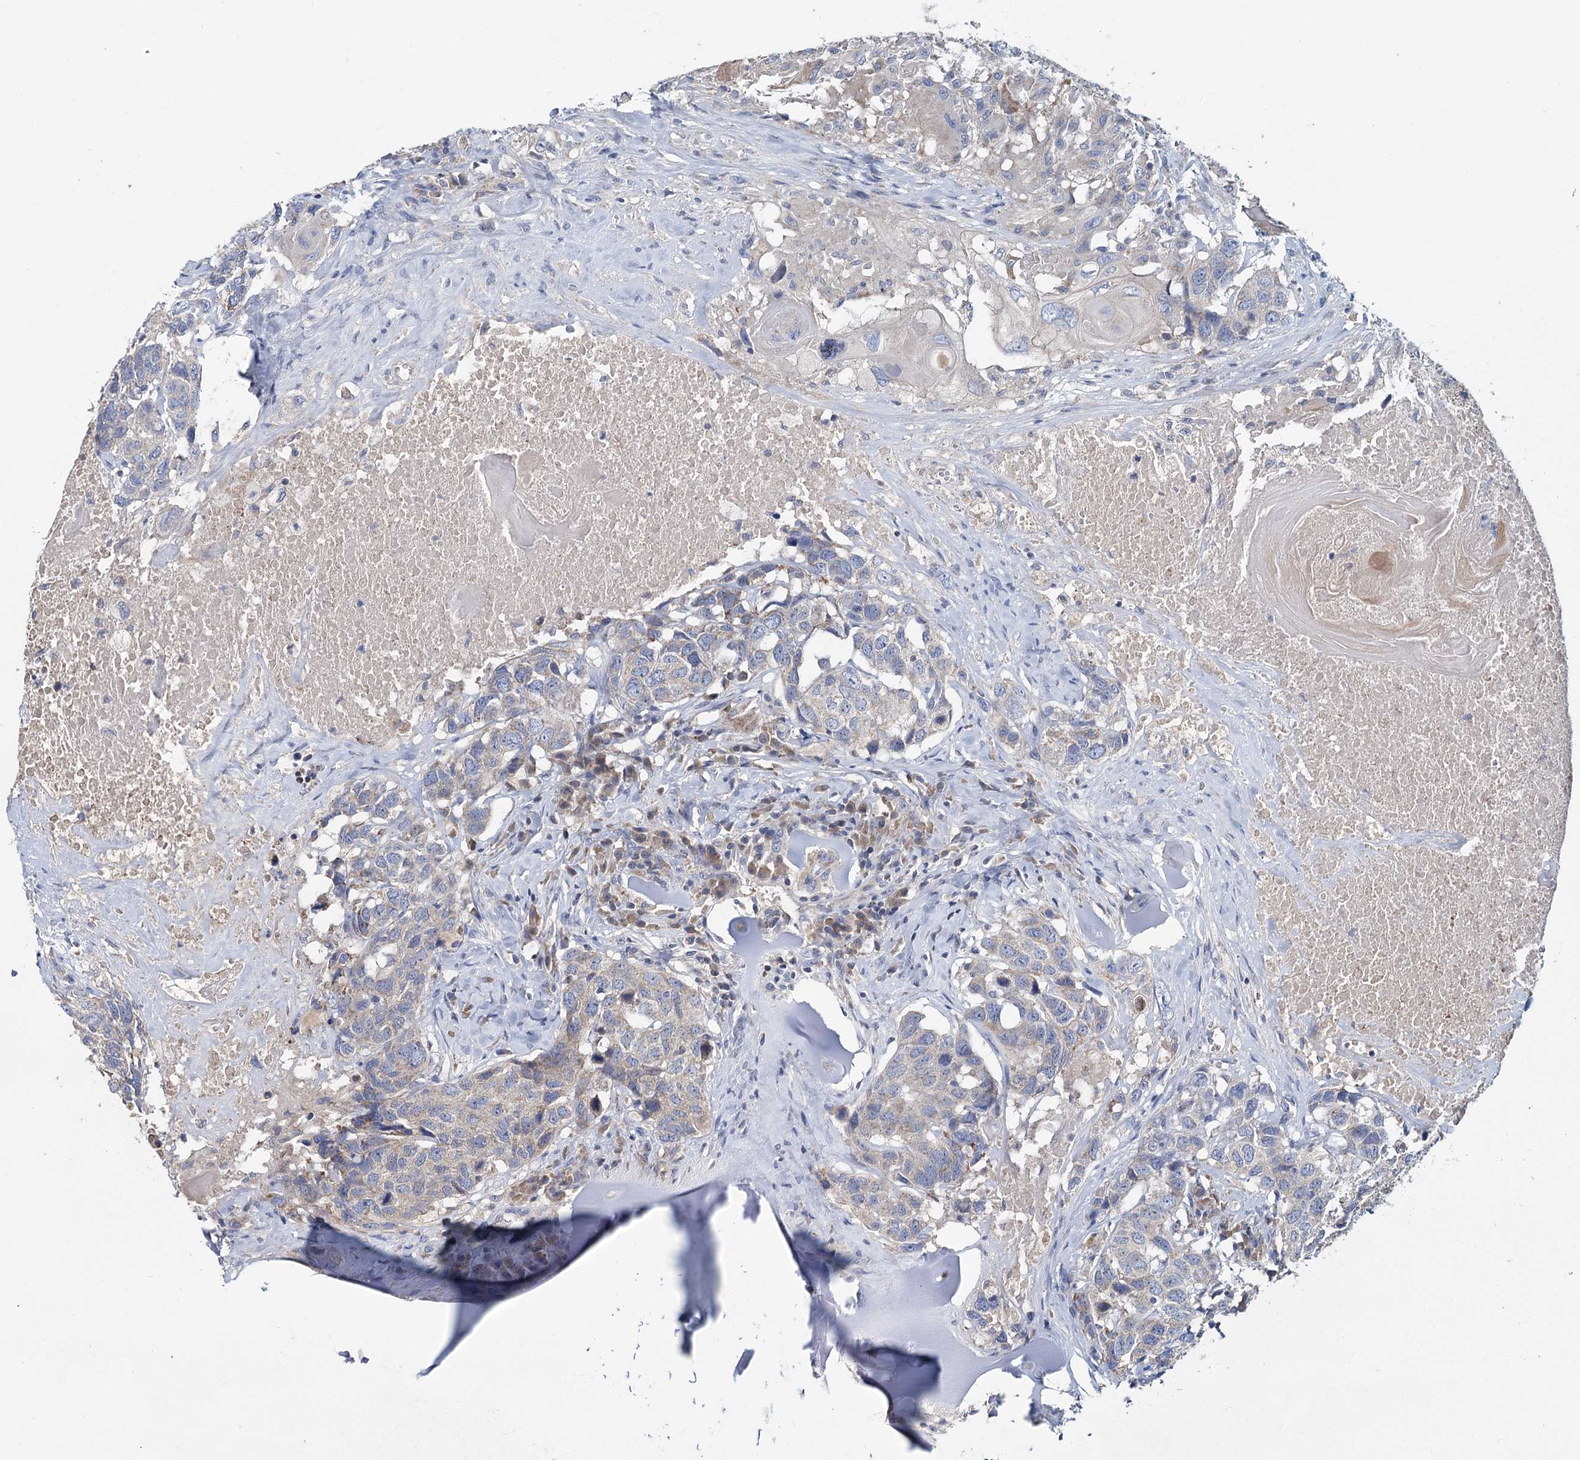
{"staining": {"intensity": "weak", "quantity": "<25%", "location": "cytoplasmic/membranous"}, "tissue": "head and neck cancer", "cell_type": "Tumor cells", "image_type": "cancer", "snomed": [{"axis": "morphology", "description": "Squamous cell carcinoma, NOS"}, {"axis": "topography", "description": "Head-Neck"}], "caption": "There is no significant positivity in tumor cells of squamous cell carcinoma (head and neck). (DAB IHC with hematoxylin counter stain).", "gene": "ANKRD16", "patient": {"sex": "male", "age": 66}}